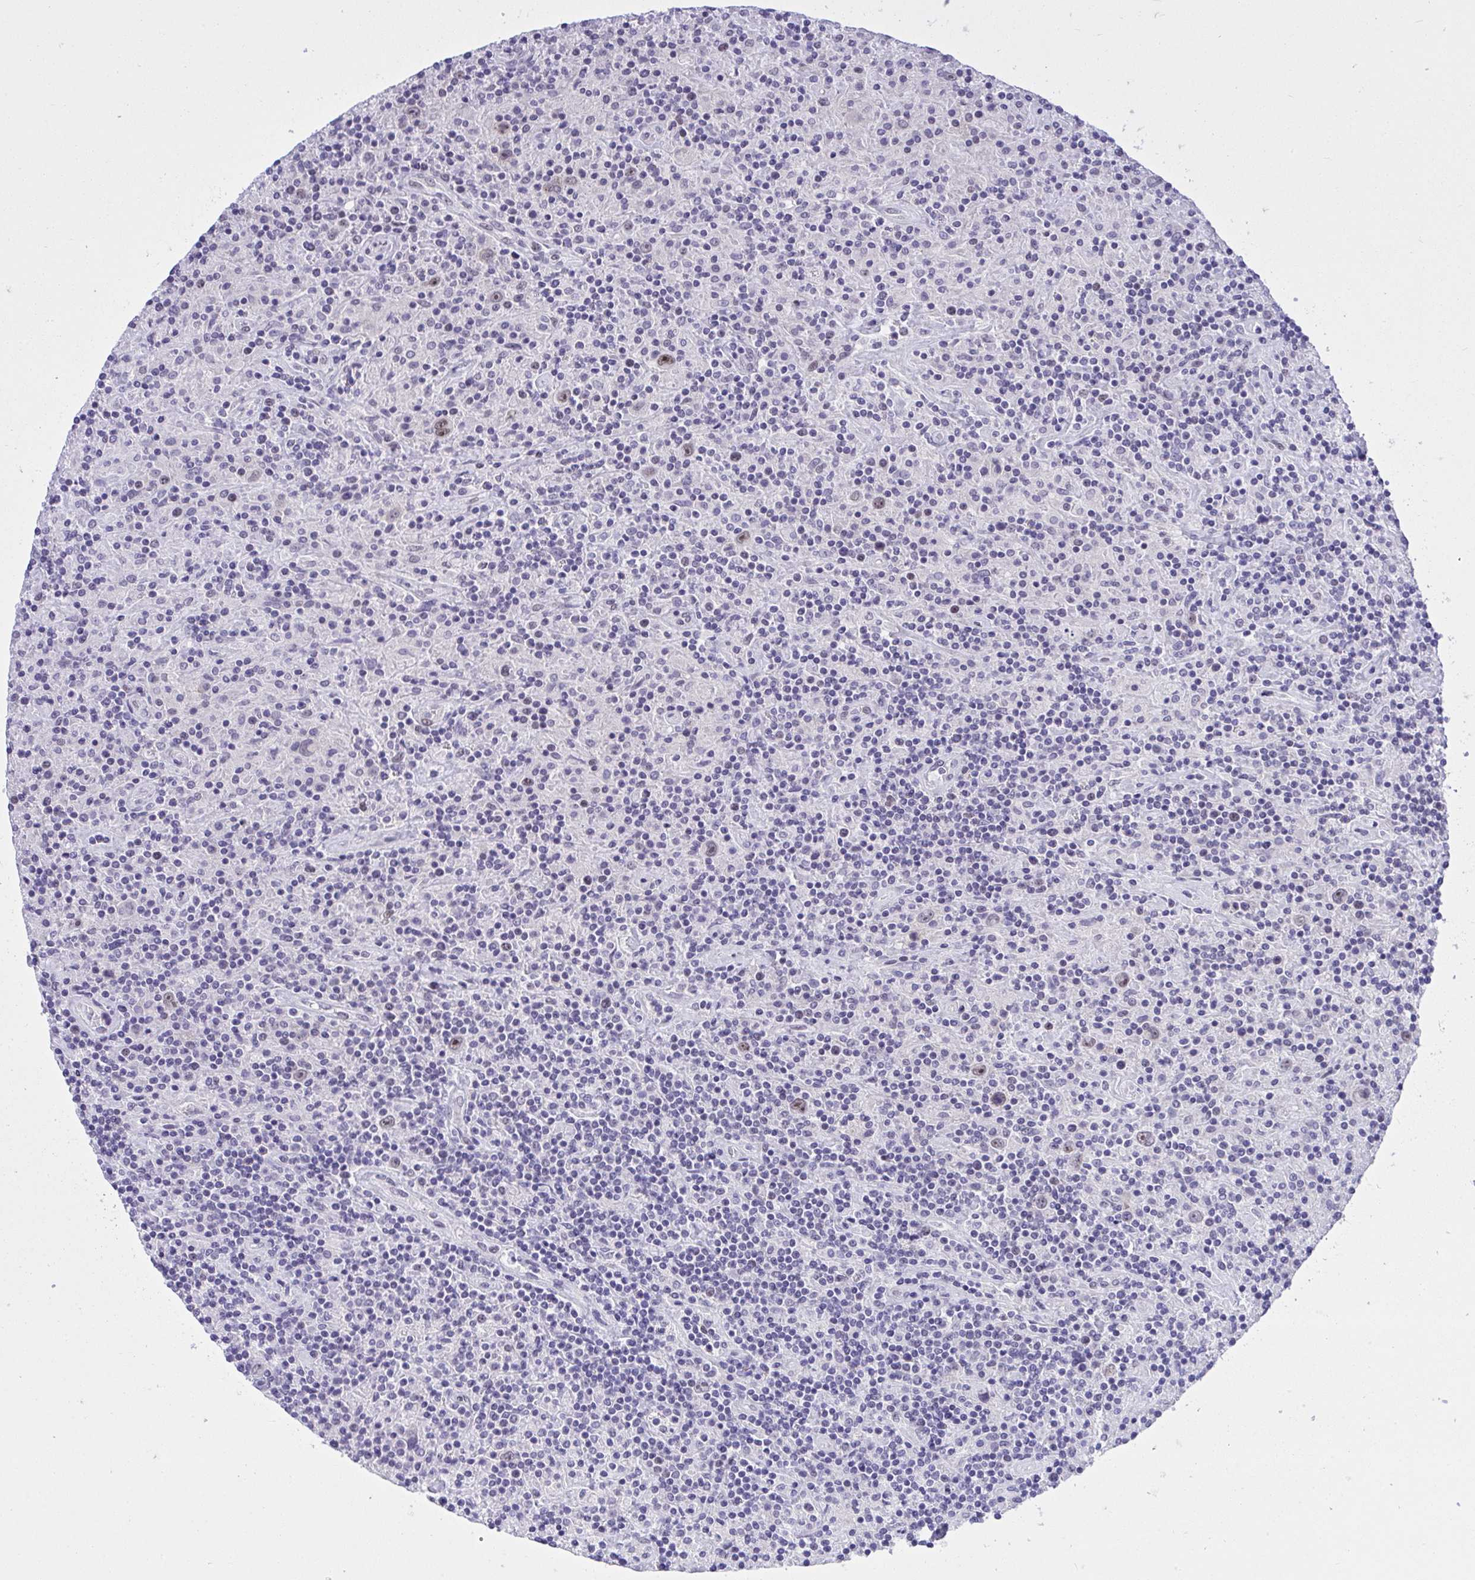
{"staining": {"intensity": "weak", "quantity": "25%-75%", "location": "nuclear"}, "tissue": "lymphoma", "cell_type": "Tumor cells", "image_type": "cancer", "snomed": [{"axis": "morphology", "description": "Hodgkin's disease, NOS"}, {"axis": "topography", "description": "Lymph node"}], "caption": "Lymphoma was stained to show a protein in brown. There is low levels of weak nuclear positivity in about 25%-75% of tumor cells.", "gene": "TEAD4", "patient": {"sex": "male", "age": 70}}